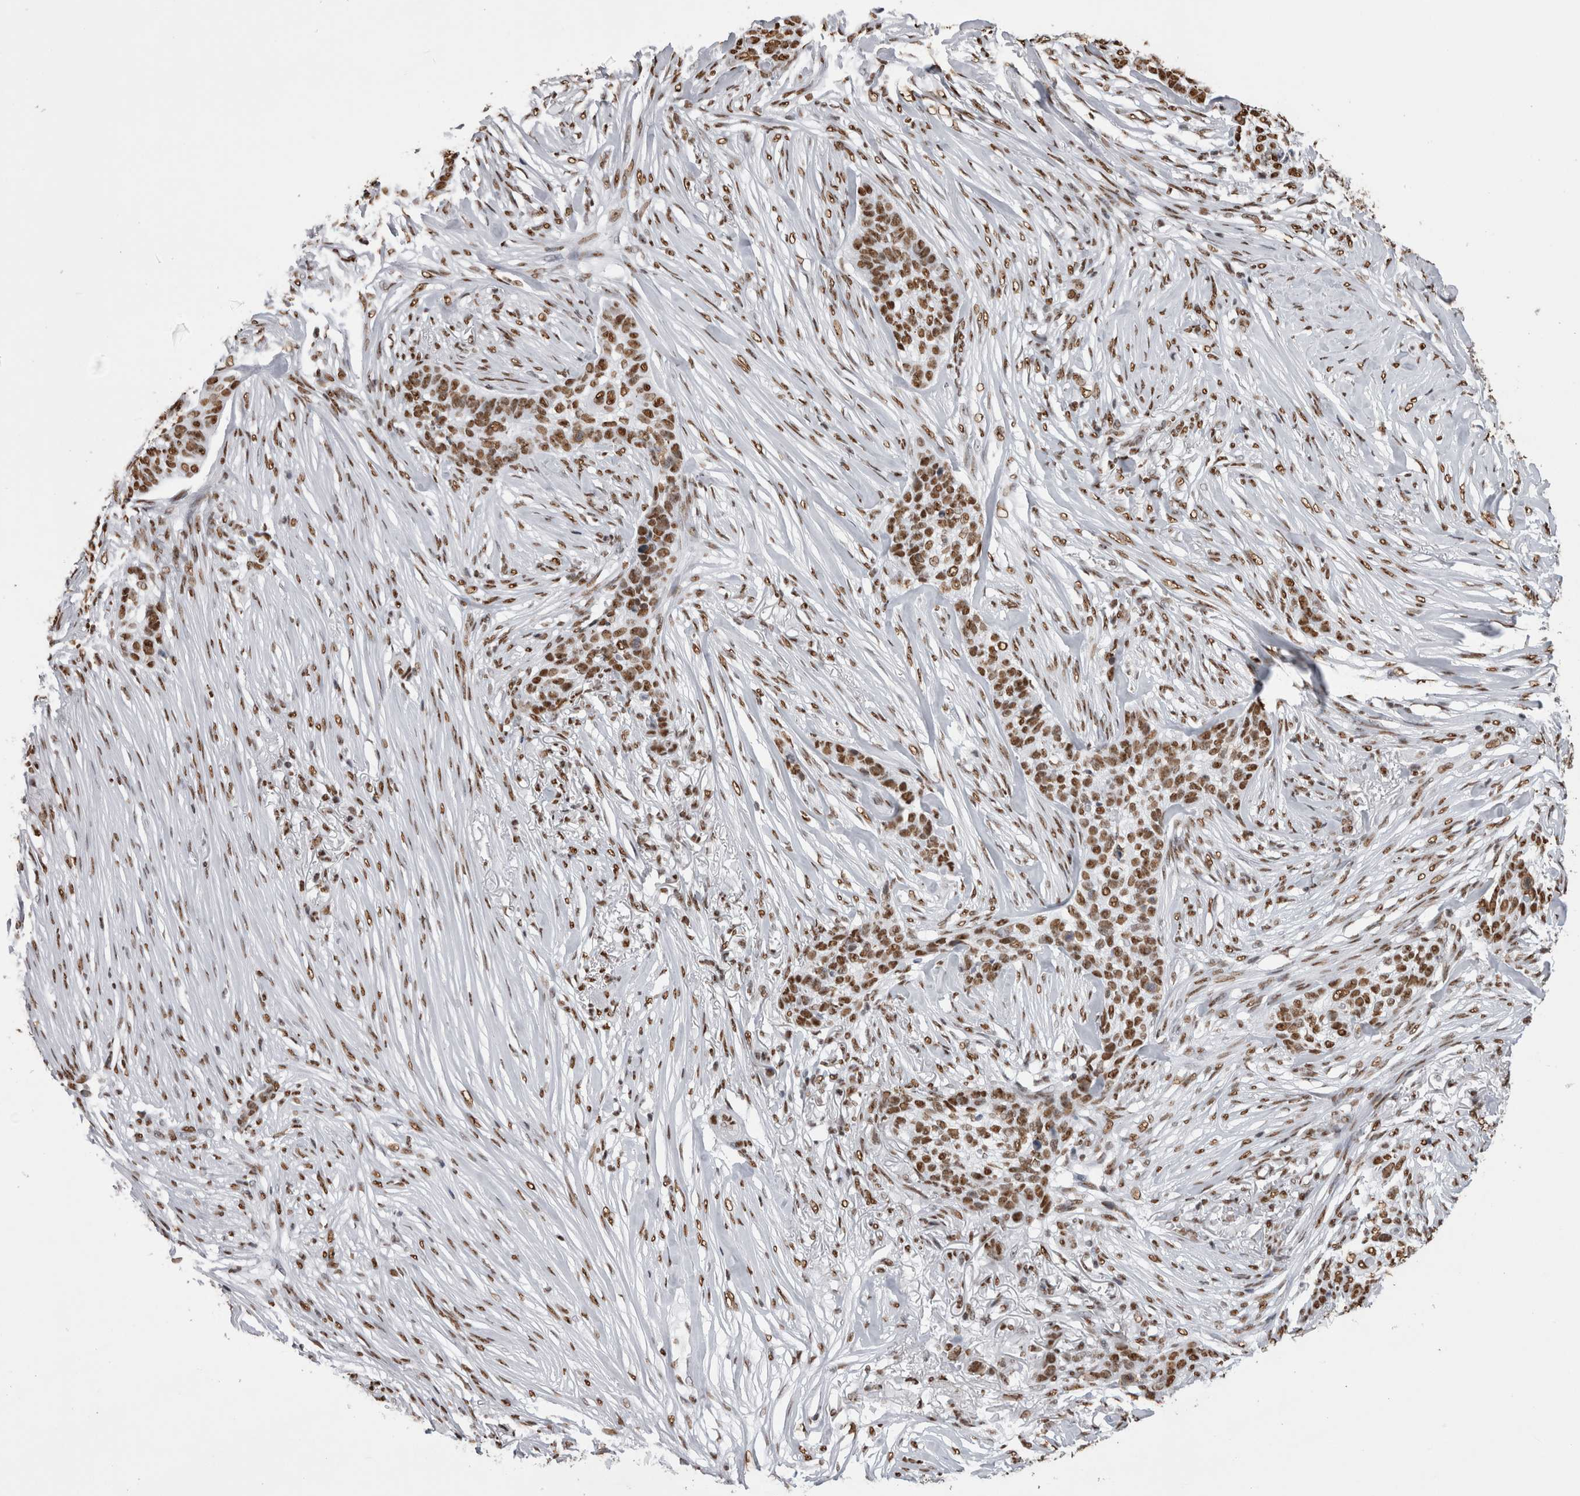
{"staining": {"intensity": "moderate", "quantity": ">75%", "location": "nuclear"}, "tissue": "skin cancer", "cell_type": "Tumor cells", "image_type": "cancer", "snomed": [{"axis": "morphology", "description": "Basal cell carcinoma"}, {"axis": "topography", "description": "Skin"}], "caption": "This micrograph demonstrates immunohistochemistry (IHC) staining of human skin basal cell carcinoma, with medium moderate nuclear positivity in about >75% of tumor cells.", "gene": "ALPK3", "patient": {"sex": "male", "age": 85}}